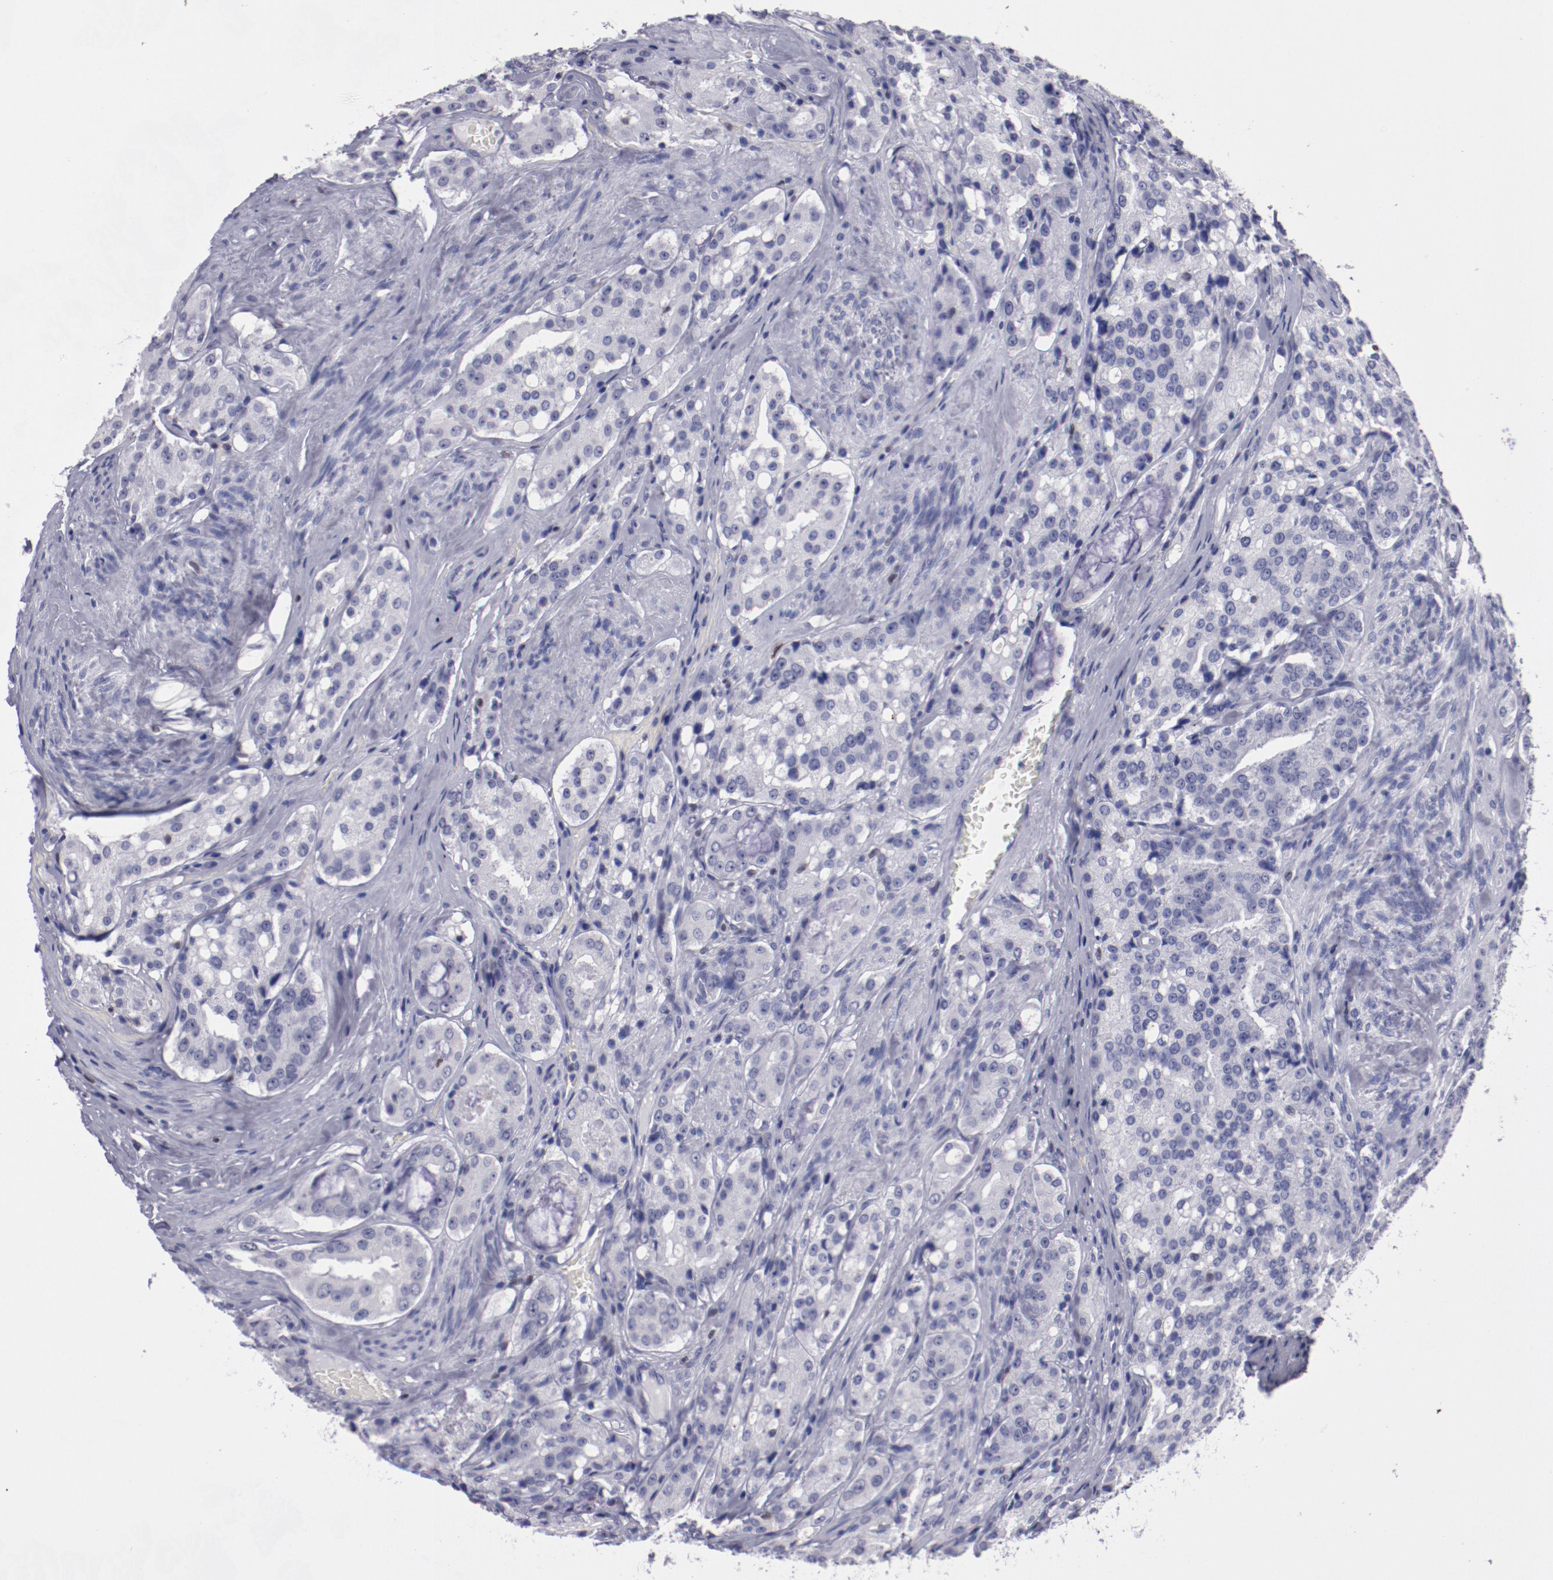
{"staining": {"intensity": "negative", "quantity": "none", "location": "none"}, "tissue": "prostate cancer", "cell_type": "Tumor cells", "image_type": "cancer", "snomed": [{"axis": "morphology", "description": "Adenocarcinoma, Medium grade"}, {"axis": "topography", "description": "Prostate"}], "caption": "DAB (3,3'-diaminobenzidine) immunohistochemical staining of prostate cancer displays no significant expression in tumor cells.", "gene": "IRF8", "patient": {"sex": "male", "age": 72}}